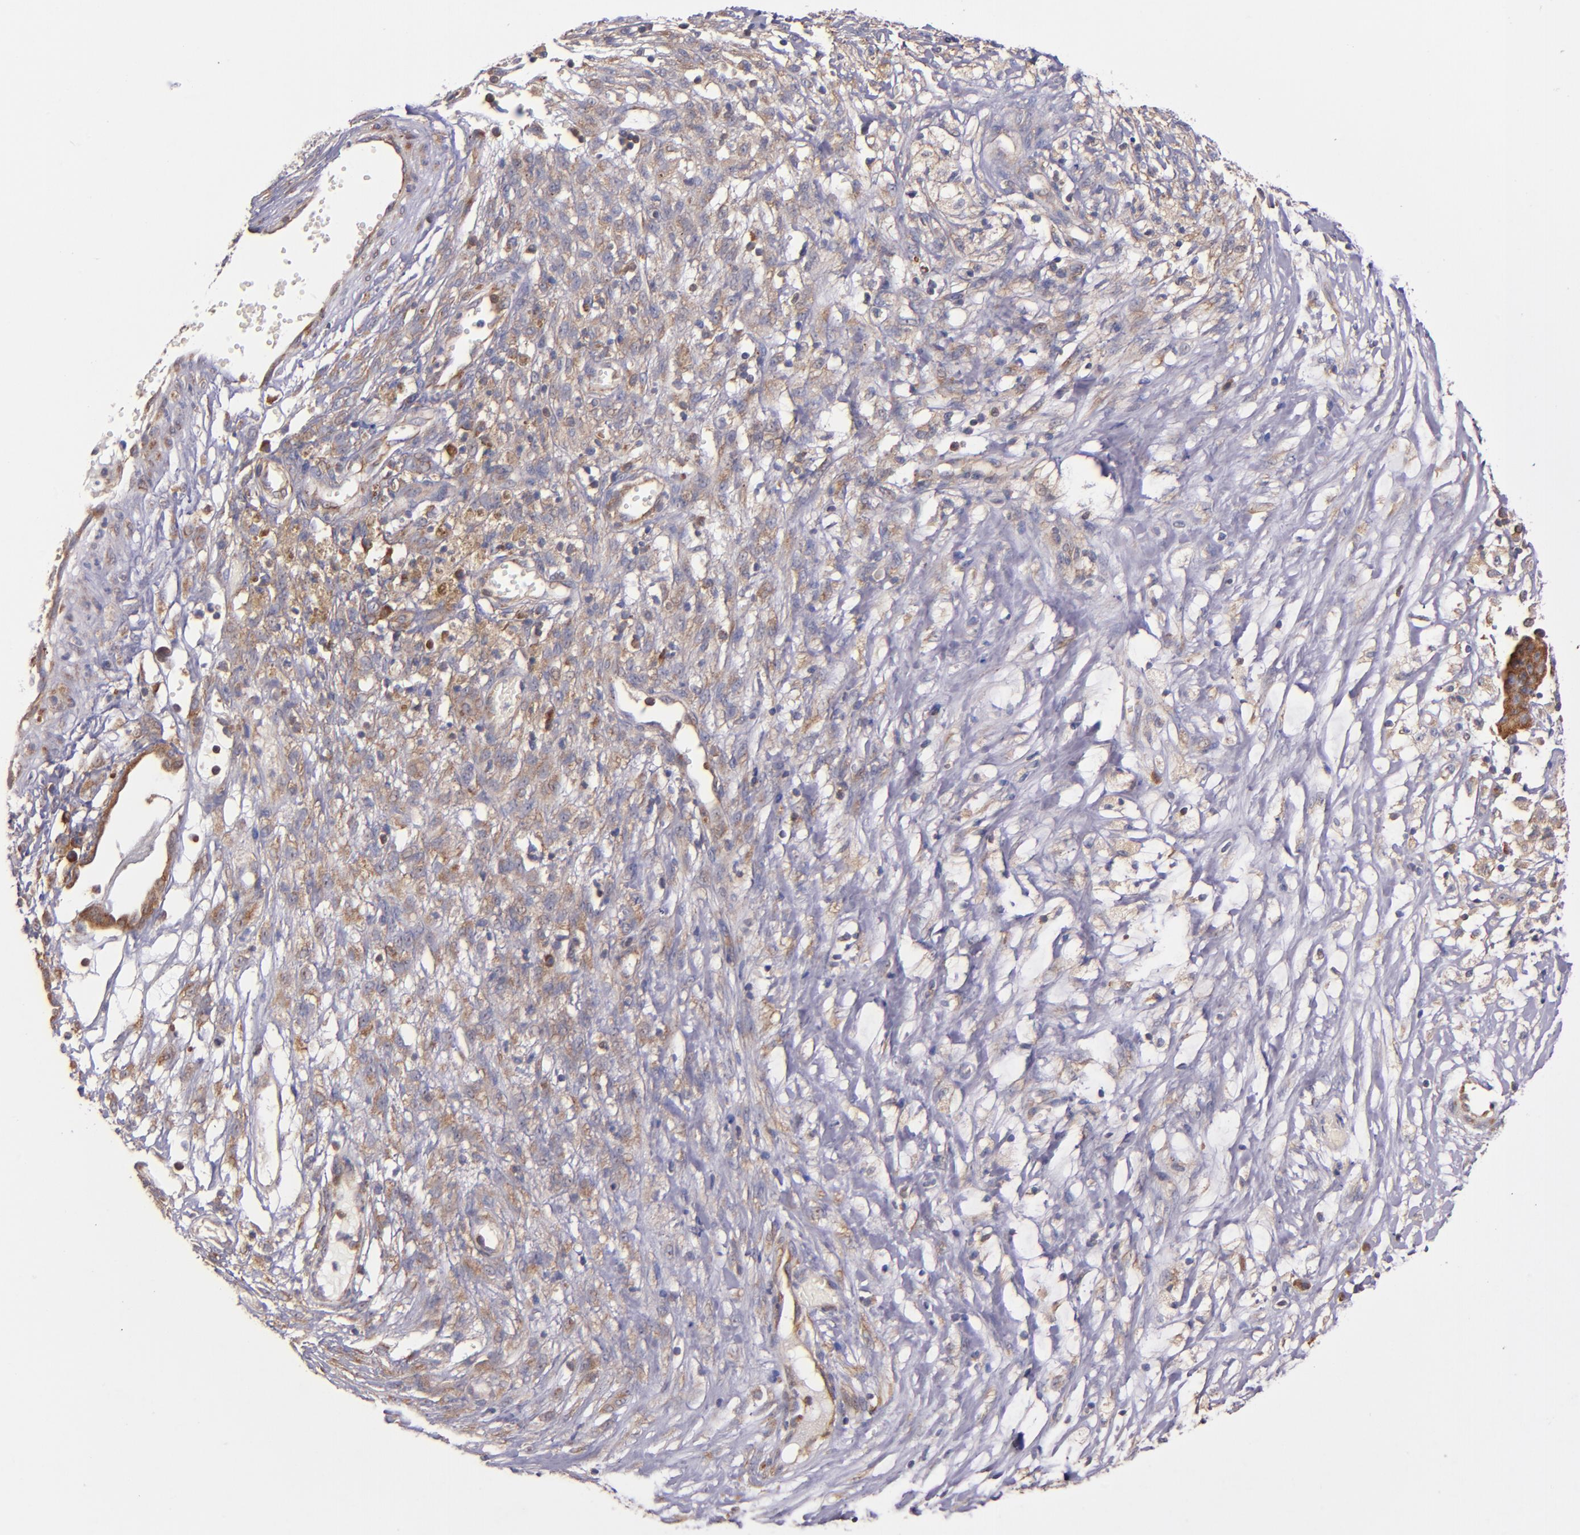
{"staining": {"intensity": "moderate", "quantity": ">75%", "location": "cytoplasmic/membranous"}, "tissue": "ovarian cancer", "cell_type": "Tumor cells", "image_type": "cancer", "snomed": [{"axis": "morphology", "description": "Carcinoma, endometroid"}, {"axis": "topography", "description": "Ovary"}], "caption": "Immunohistochemical staining of ovarian endometroid carcinoma exhibits medium levels of moderate cytoplasmic/membranous positivity in approximately >75% of tumor cells. Ihc stains the protein of interest in brown and the nuclei are stained blue.", "gene": "EIF4ENIF1", "patient": {"sex": "female", "age": 42}}